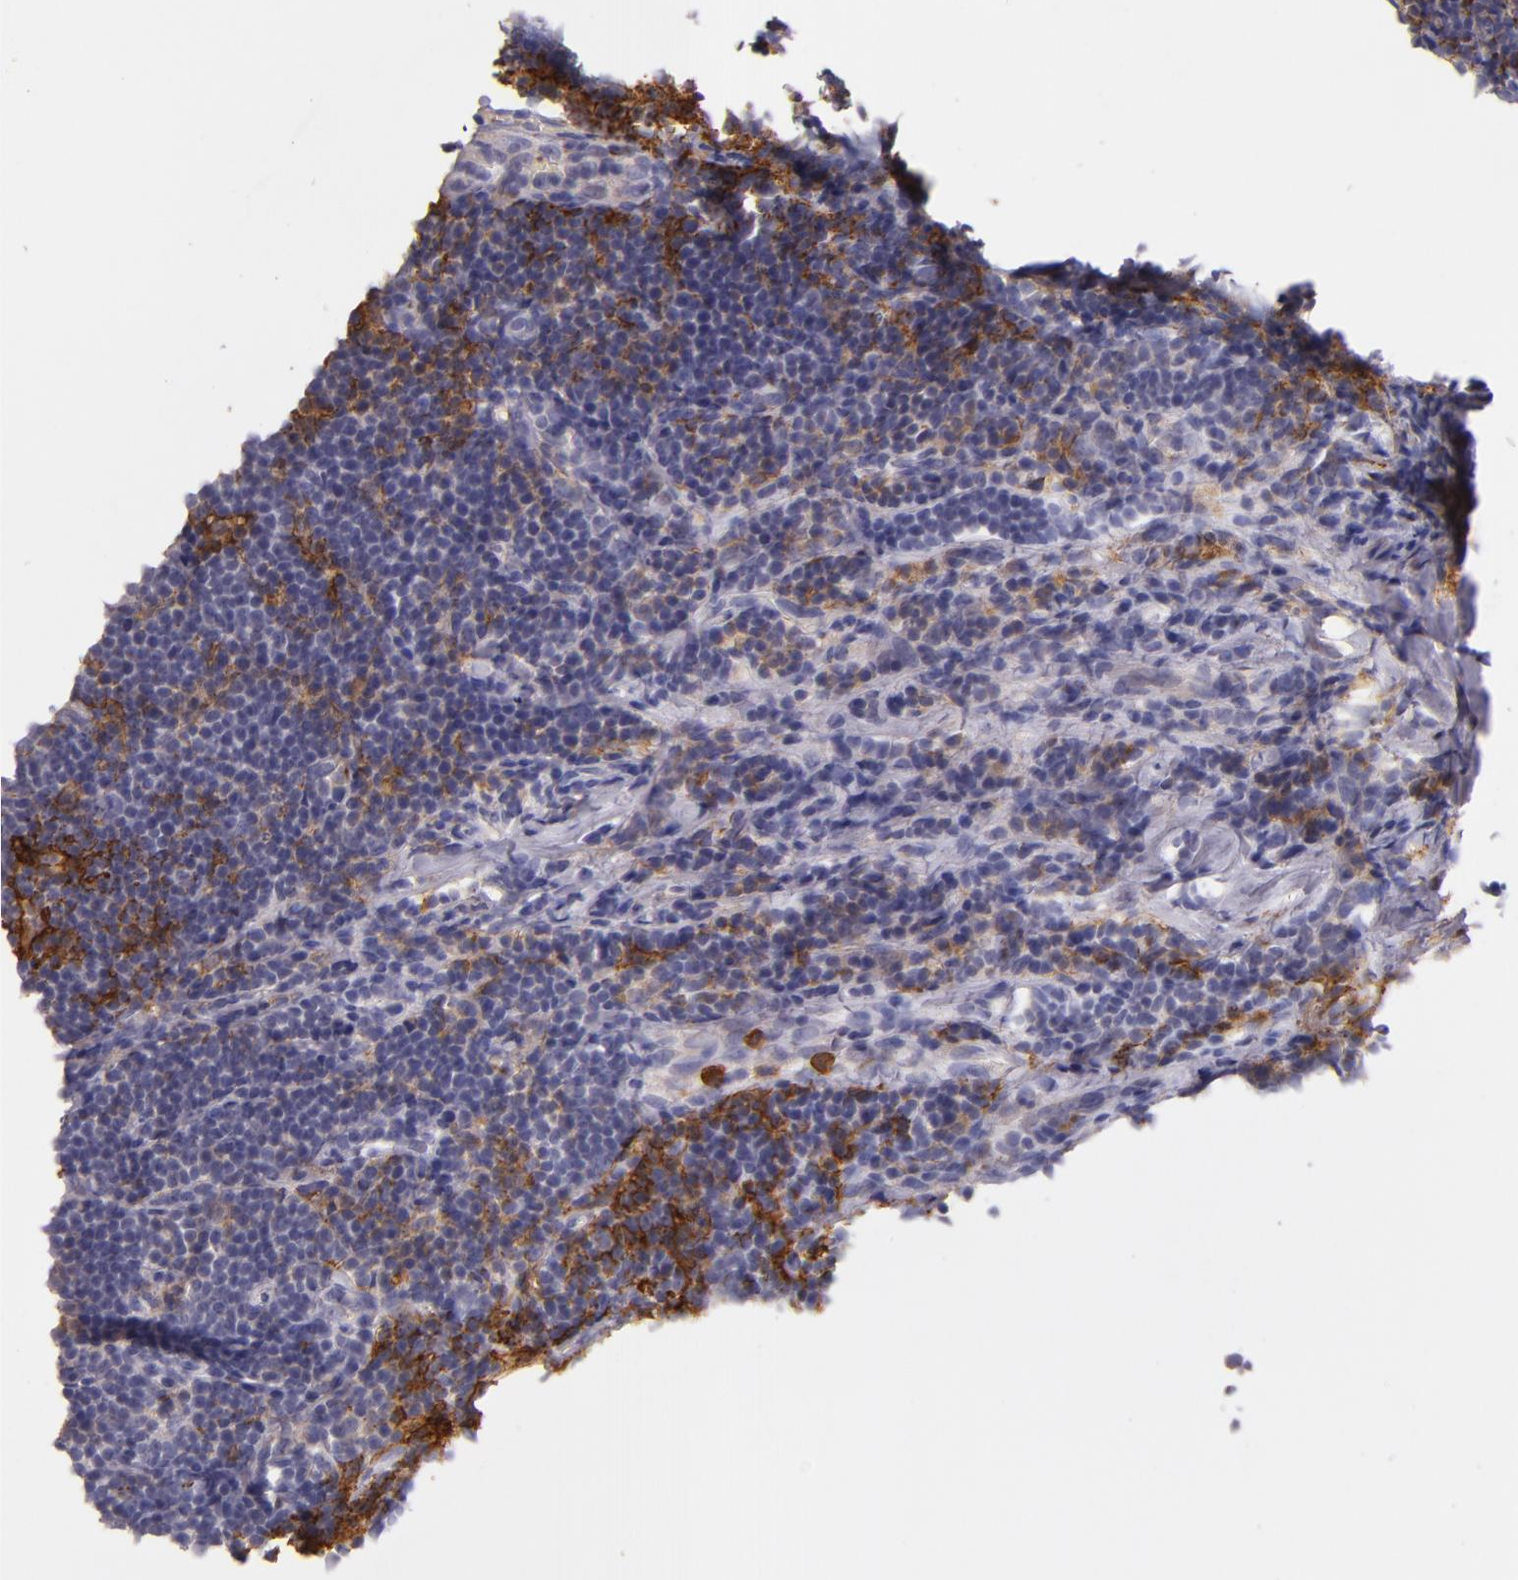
{"staining": {"intensity": "weak", "quantity": "<25%", "location": "cytoplasmic/membranous"}, "tissue": "lymphoma", "cell_type": "Tumor cells", "image_type": "cancer", "snomed": [{"axis": "morphology", "description": "Malignant lymphoma, non-Hodgkin's type, Low grade"}, {"axis": "topography", "description": "Lymph node"}], "caption": "This is an immunohistochemistry (IHC) photomicrograph of human malignant lymphoma, non-Hodgkin's type (low-grade). There is no expression in tumor cells.", "gene": "C5AR1", "patient": {"sex": "male", "age": 74}}